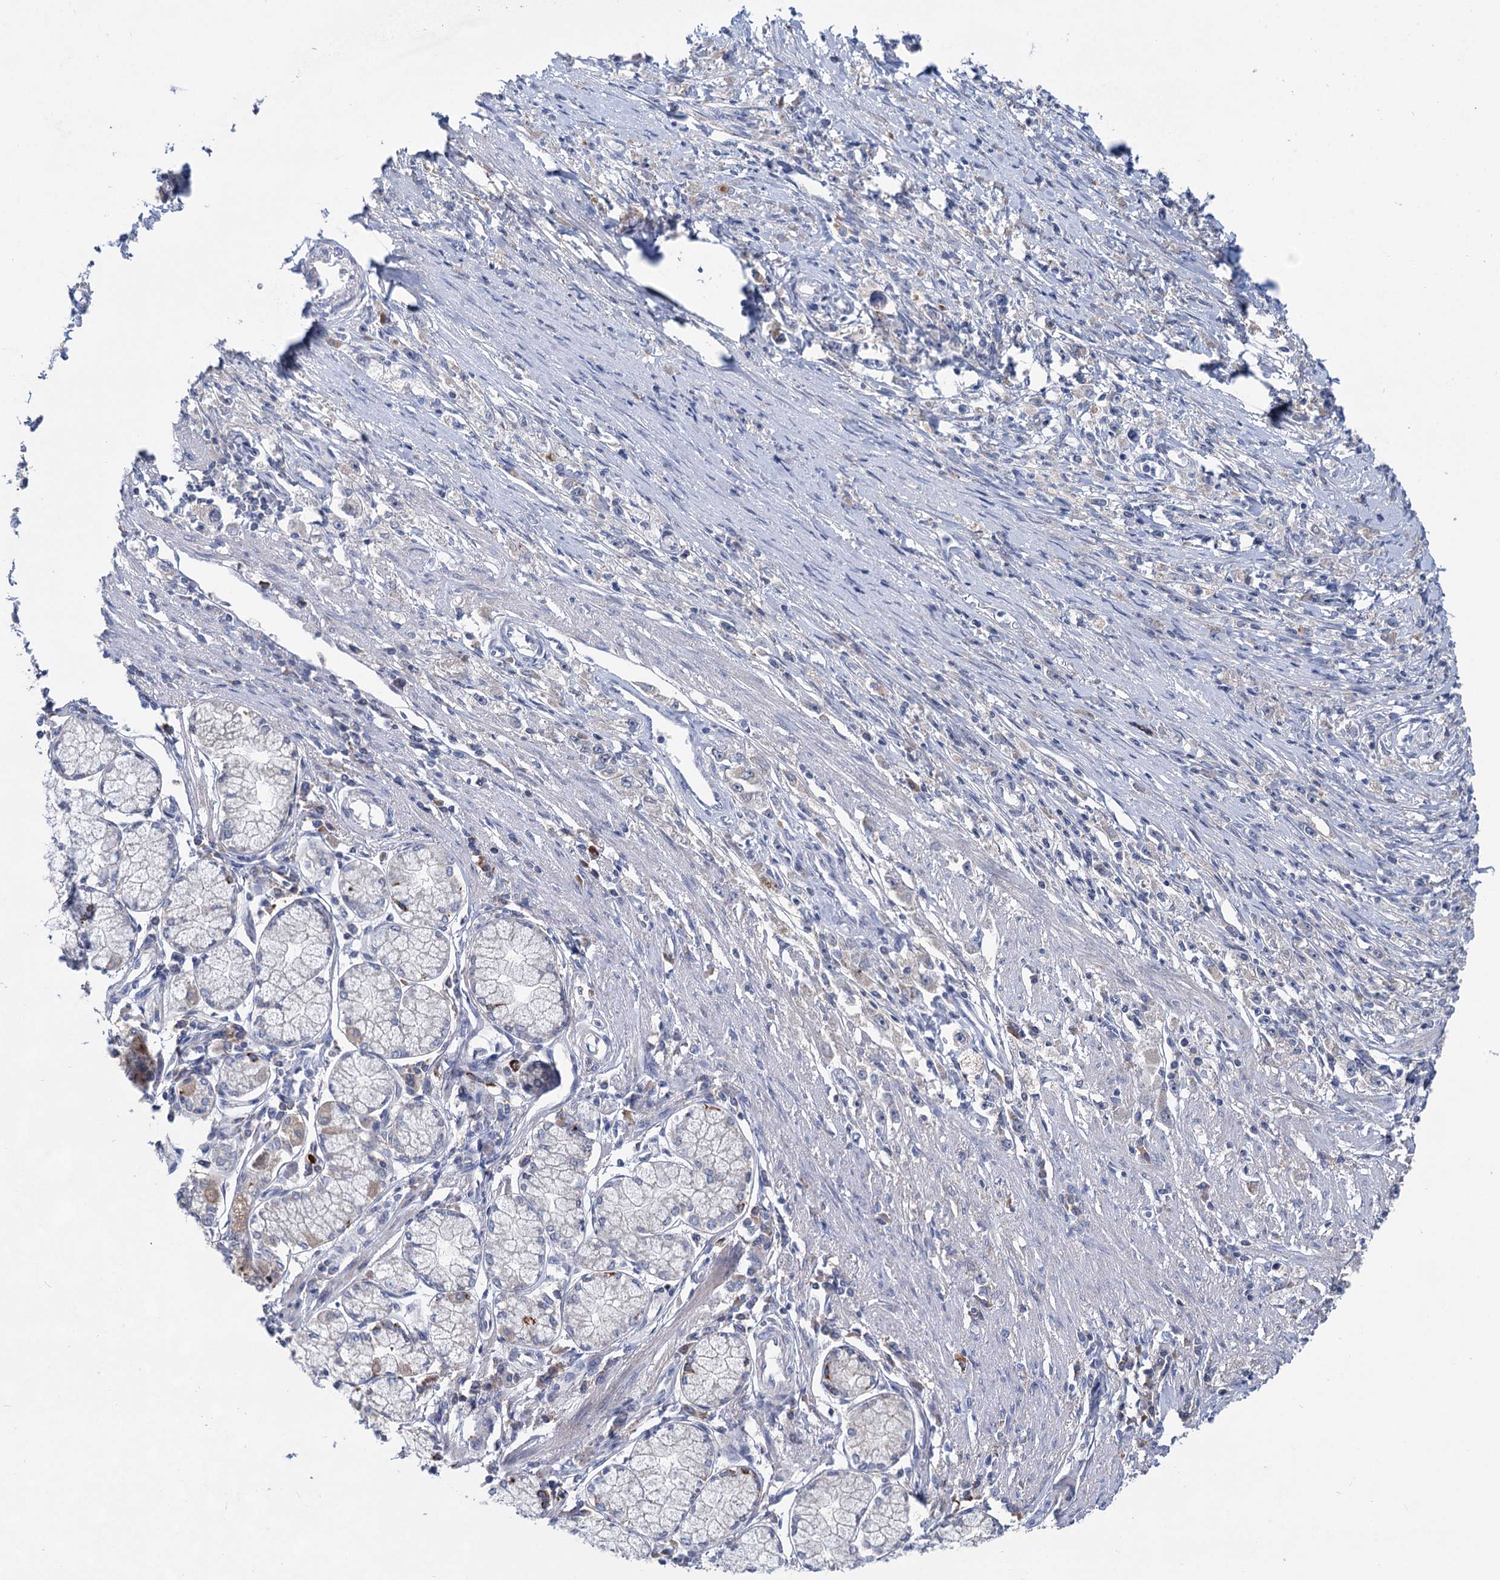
{"staining": {"intensity": "negative", "quantity": "none", "location": "none"}, "tissue": "stomach cancer", "cell_type": "Tumor cells", "image_type": "cancer", "snomed": [{"axis": "morphology", "description": "Adenocarcinoma, NOS"}, {"axis": "topography", "description": "Stomach"}], "caption": "DAB (3,3'-diaminobenzidine) immunohistochemical staining of human stomach adenocarcinoma demonstrates no significant positivity in tumor cells. (Brightfield microscopy of DAB (3,3'-diaminobenzidine) immunohistochemistry at high magnification).", "gene": "TTC17", "patient": {"sex": "female", "age": 59}}